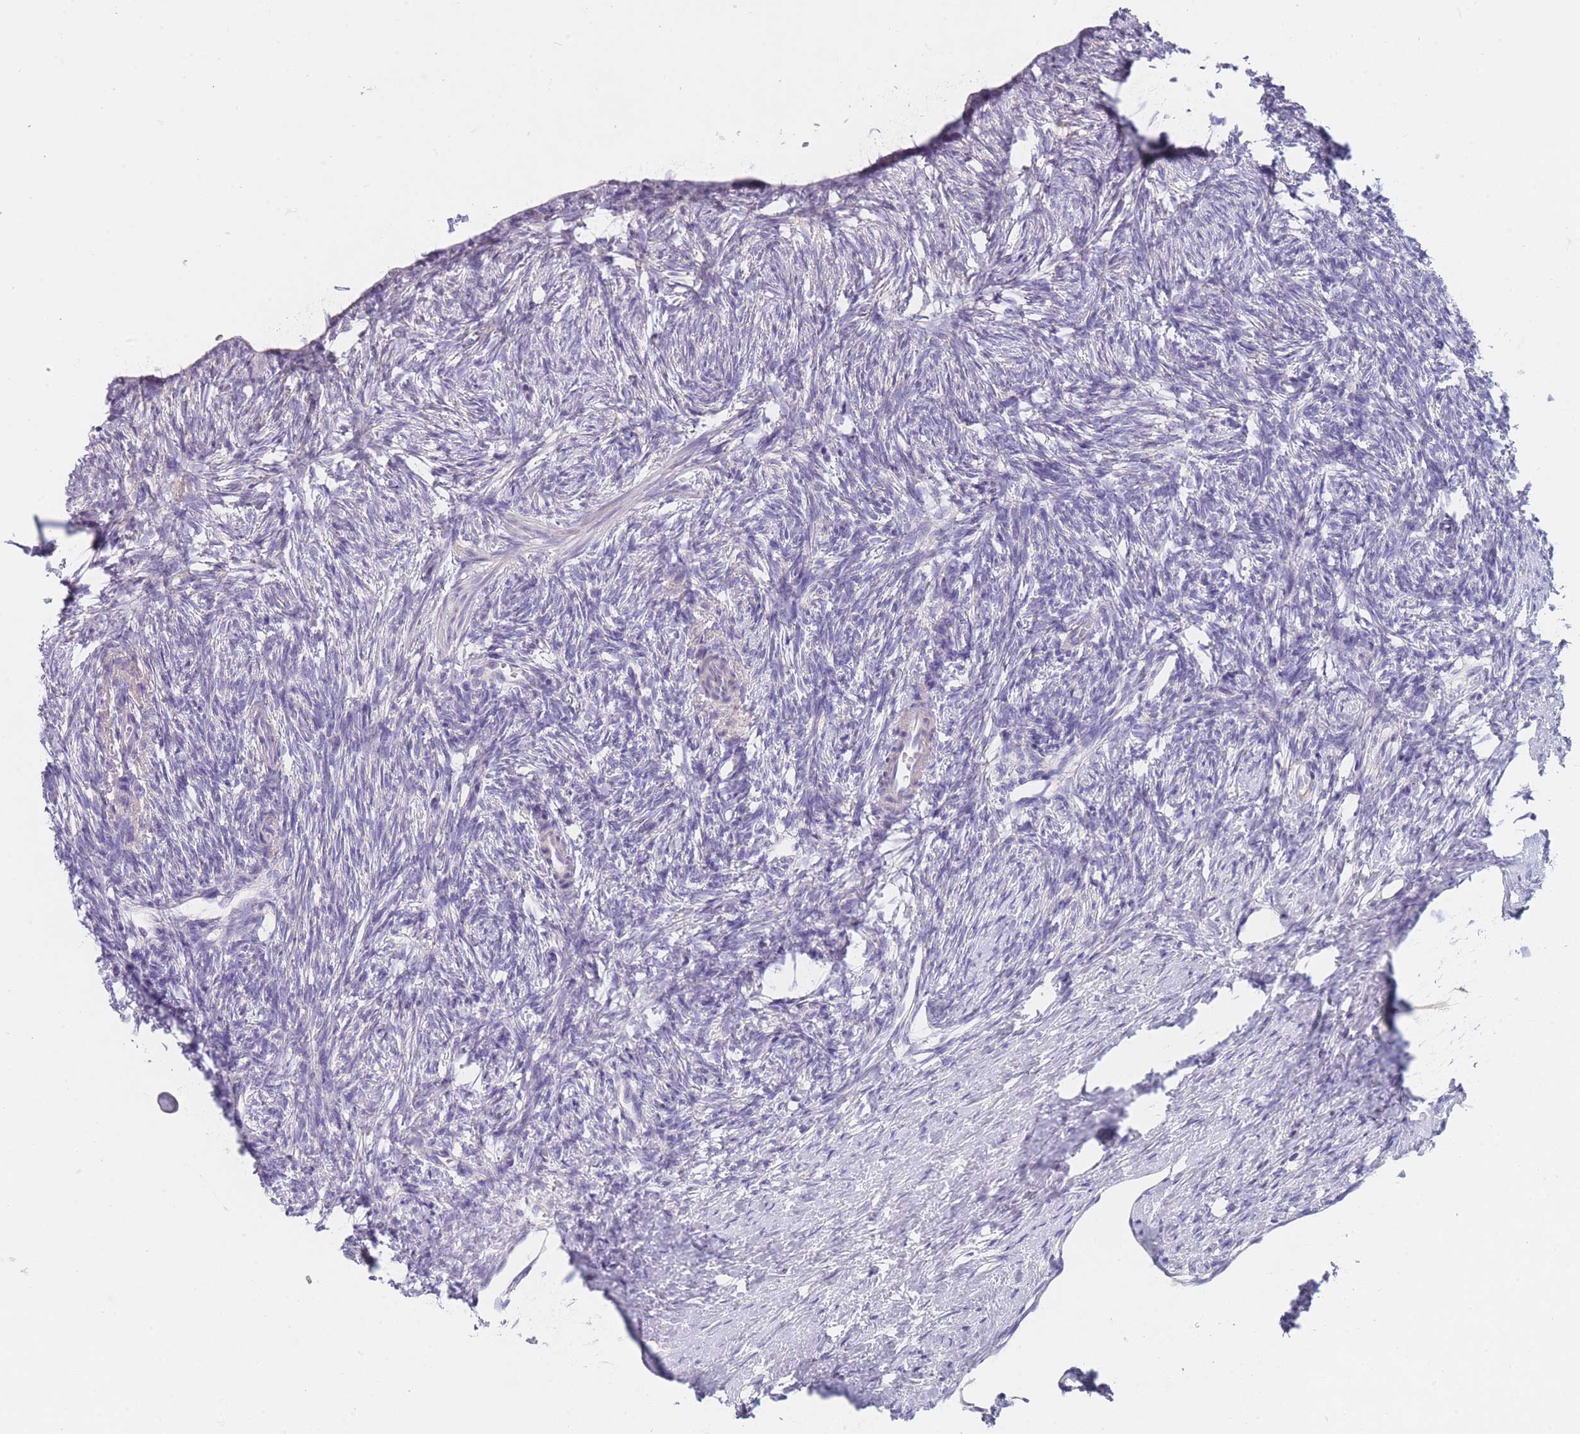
{"staining": {"intensity": "negative", "quantity": "none", "location": "none"}, "tissue": "ovary", "cell_type": "Ovarian stroma cells", "image_type": "normal", "snomed": [{"axis": "morphology", "description": "Normal tissue, NOS"}, {"axis": "topography", "description": "Ovary"}], "caption": "A histopathology image of ovary stained for a protein demonstrates no brown staining in ovarian stroma cells.", "gene": "MRPS14", "patient": {"sex": "female", "age": 51}}